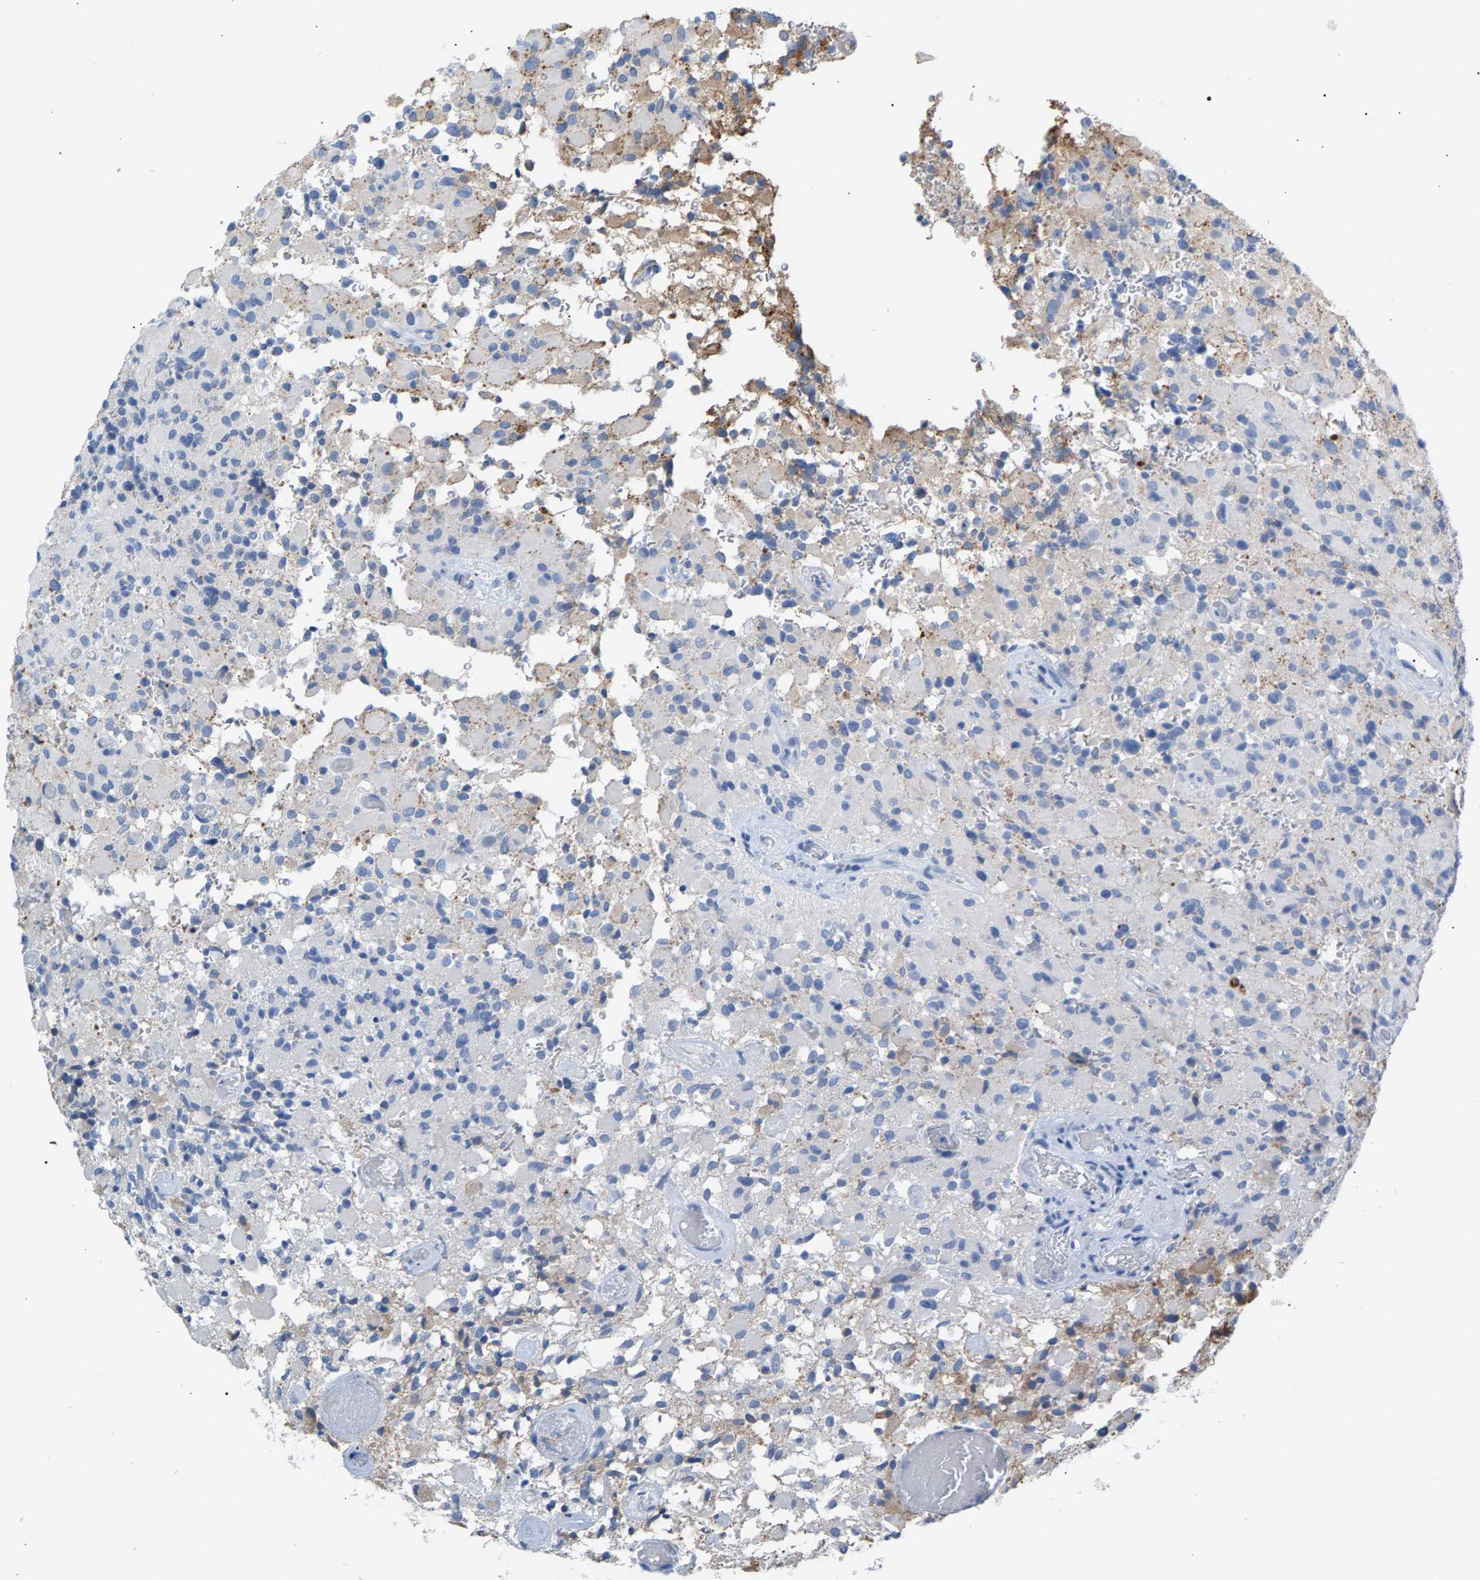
{"staining": {"intensity": "negative", "quantity": "none", "location": "none"}, "tissue": "glioma", "cell_type": "Tumor cells", "image_type": "cancer", "snomed": [{"axis": "morphology", "description": "Glioma, malignant, High grade"}, {"axis": "topography", "description": "Brain"}], "caption": "This is an IHC image of human glioma. There is no positivity in tumor cells.", "gene": "APOH", "patient": {"sex": "male", "age": 71}}